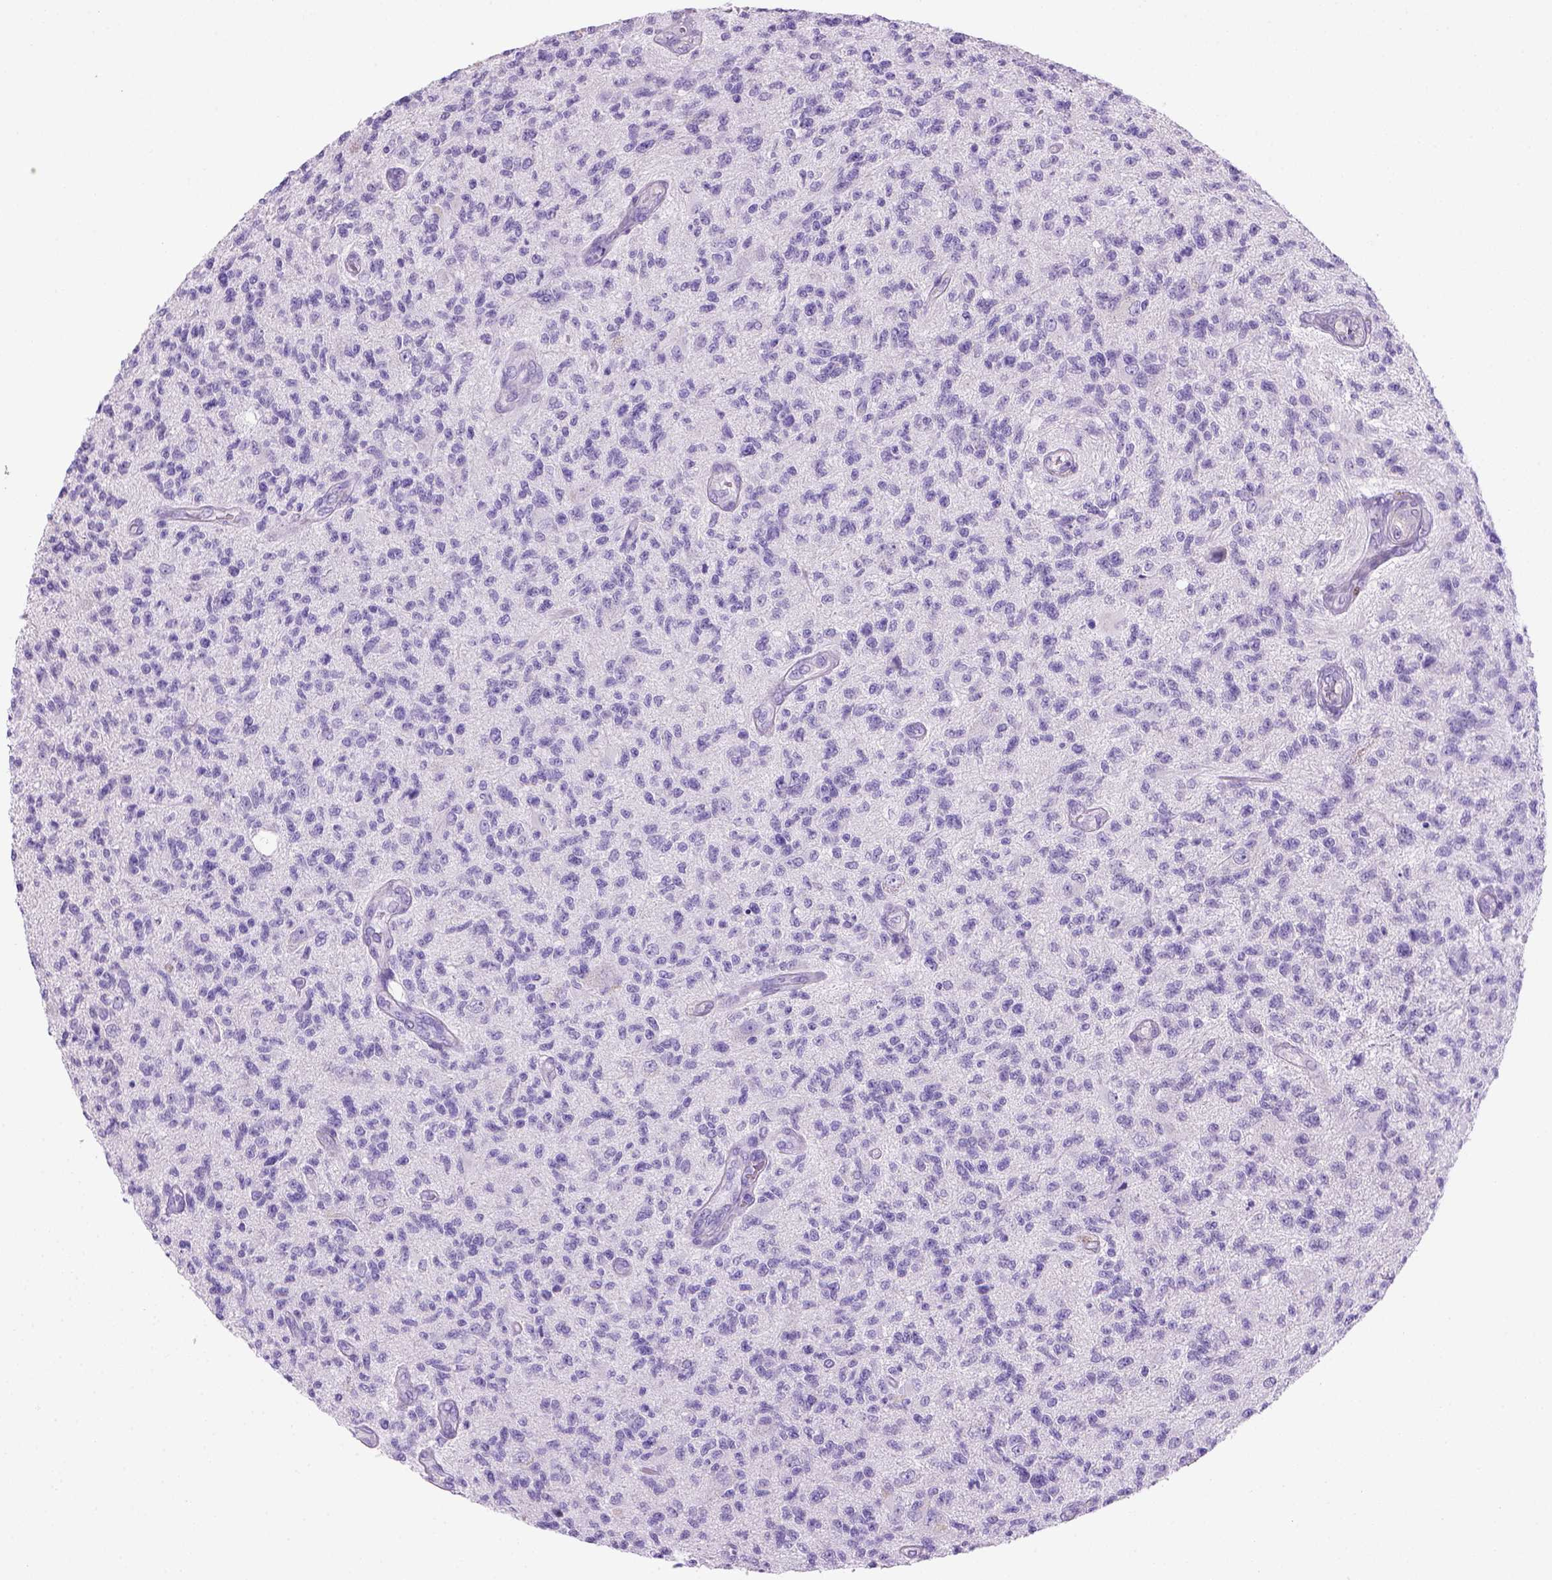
{"staining": {"intensity": "negative", "quantity": "none", "location": "none"}, "tissue": "glioma", "cell_type": "Tumor cells", "image_type": "cancer", "snomed": [{"axis": "morphology", "description": "Glioma, malignant, High grade"}, {"axis": "topography", "description": "Brain"}], "caption": "Tumor cells show no significant positivity in malignant glioma (high-grade). Brightfield microscopy of IHC stained with DAB (brown) and hematoxylin (blue), captured at high magnification.", "gene": "ARHGEF33", "patient": {"sex": "male", "age": 56}}